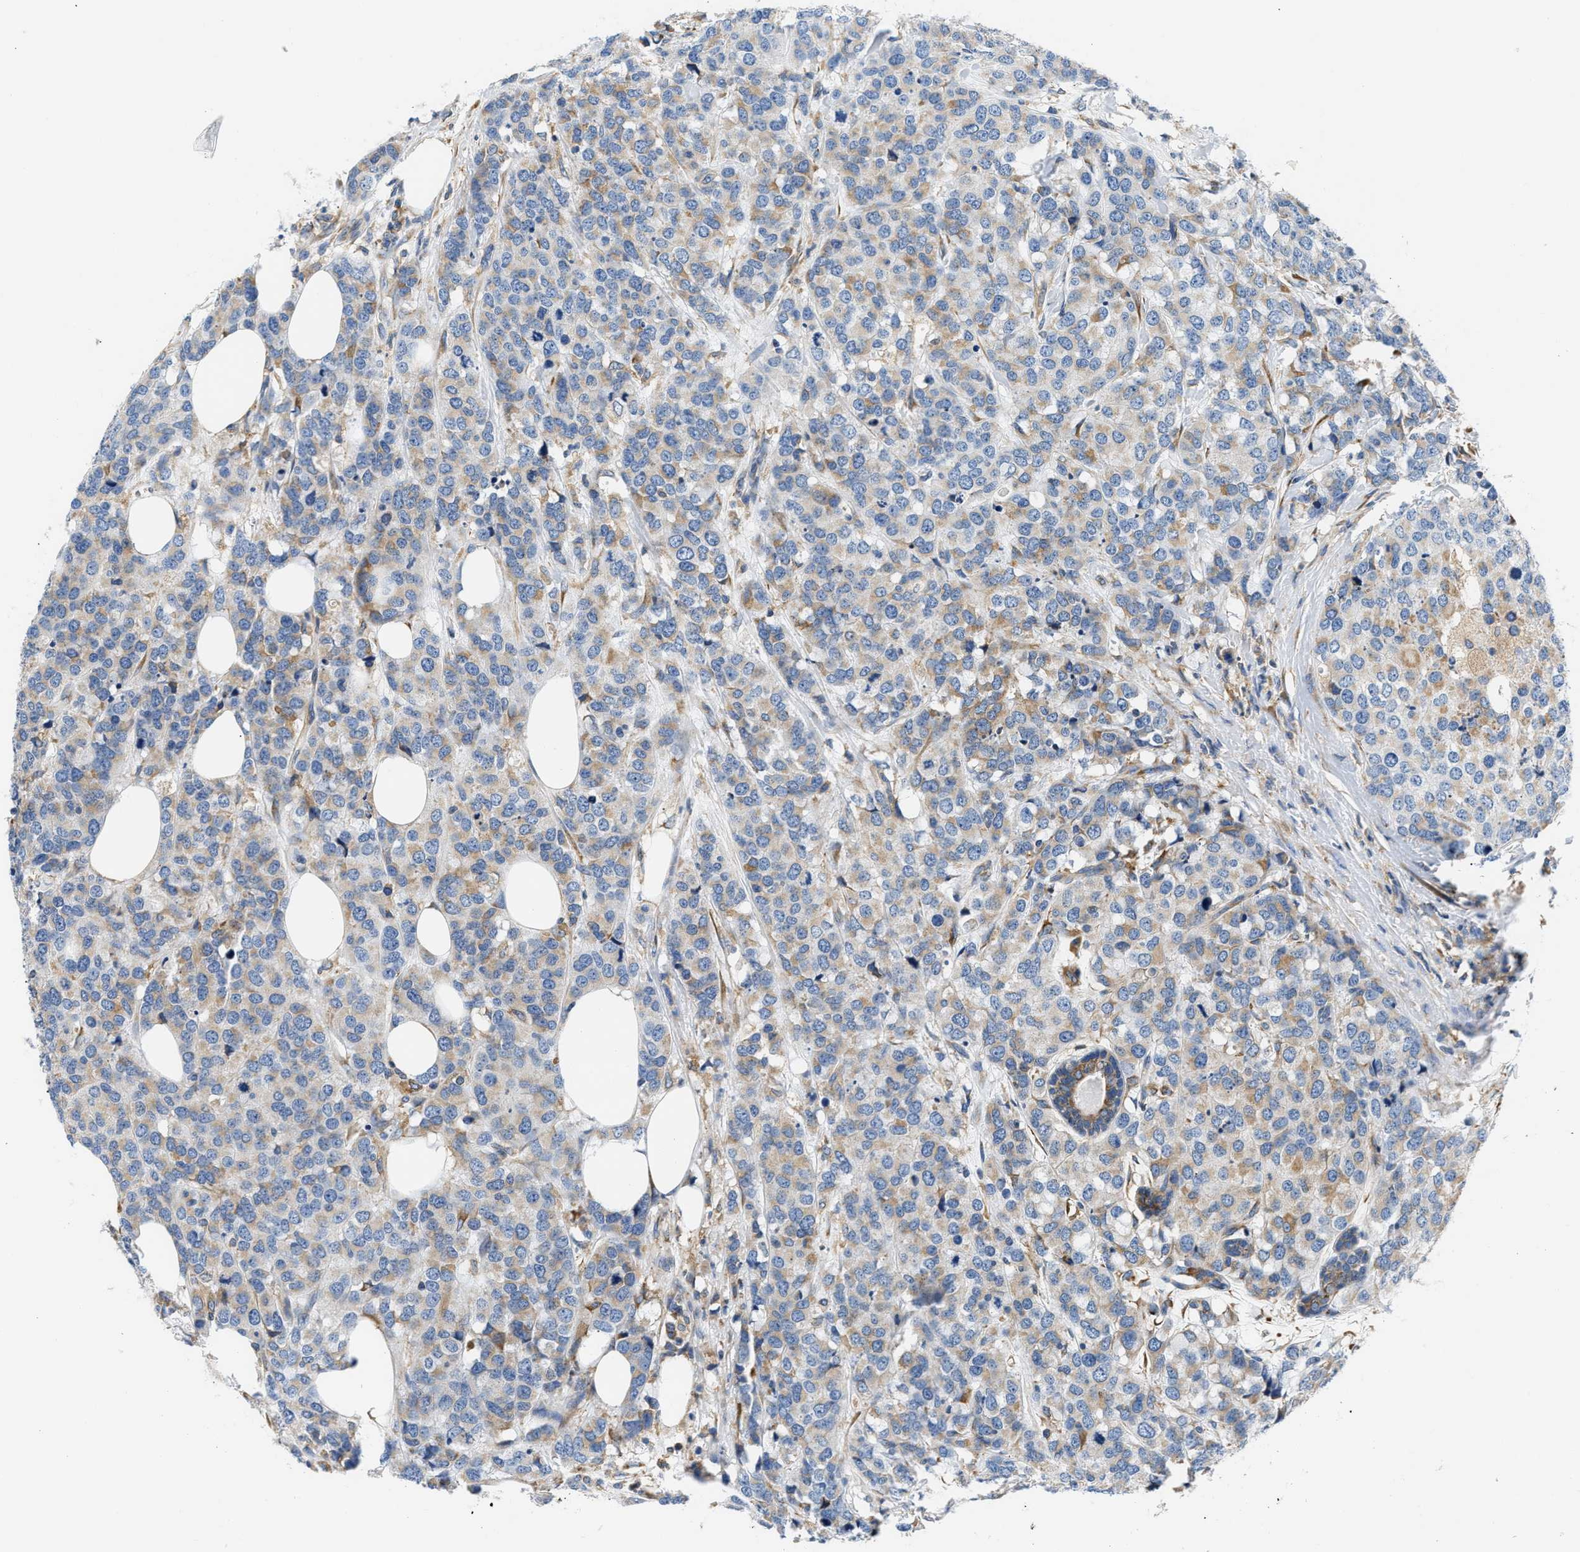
{"staining": {"intensity": "weak", "quantity": "25%-75%", "location": "cytoplasmic/membranous"}, "tissue": "breast cancer", "cell_type": "Tumor cells", "image_type": "cancer", "snomed": [{"axis": "morphology", "description": "Lobular carcinoma"}, {"axis": "topography", "description": "Breast"}], "caption": "Immunohistochemistry of lobular carcinoma (breast) demonstrates low levels of weak cytoplasmic/membranous expression in about 25%-75% of tumor cells.", "gene": "HDHD3", "patient": {"sex": "female", "age": 59}}